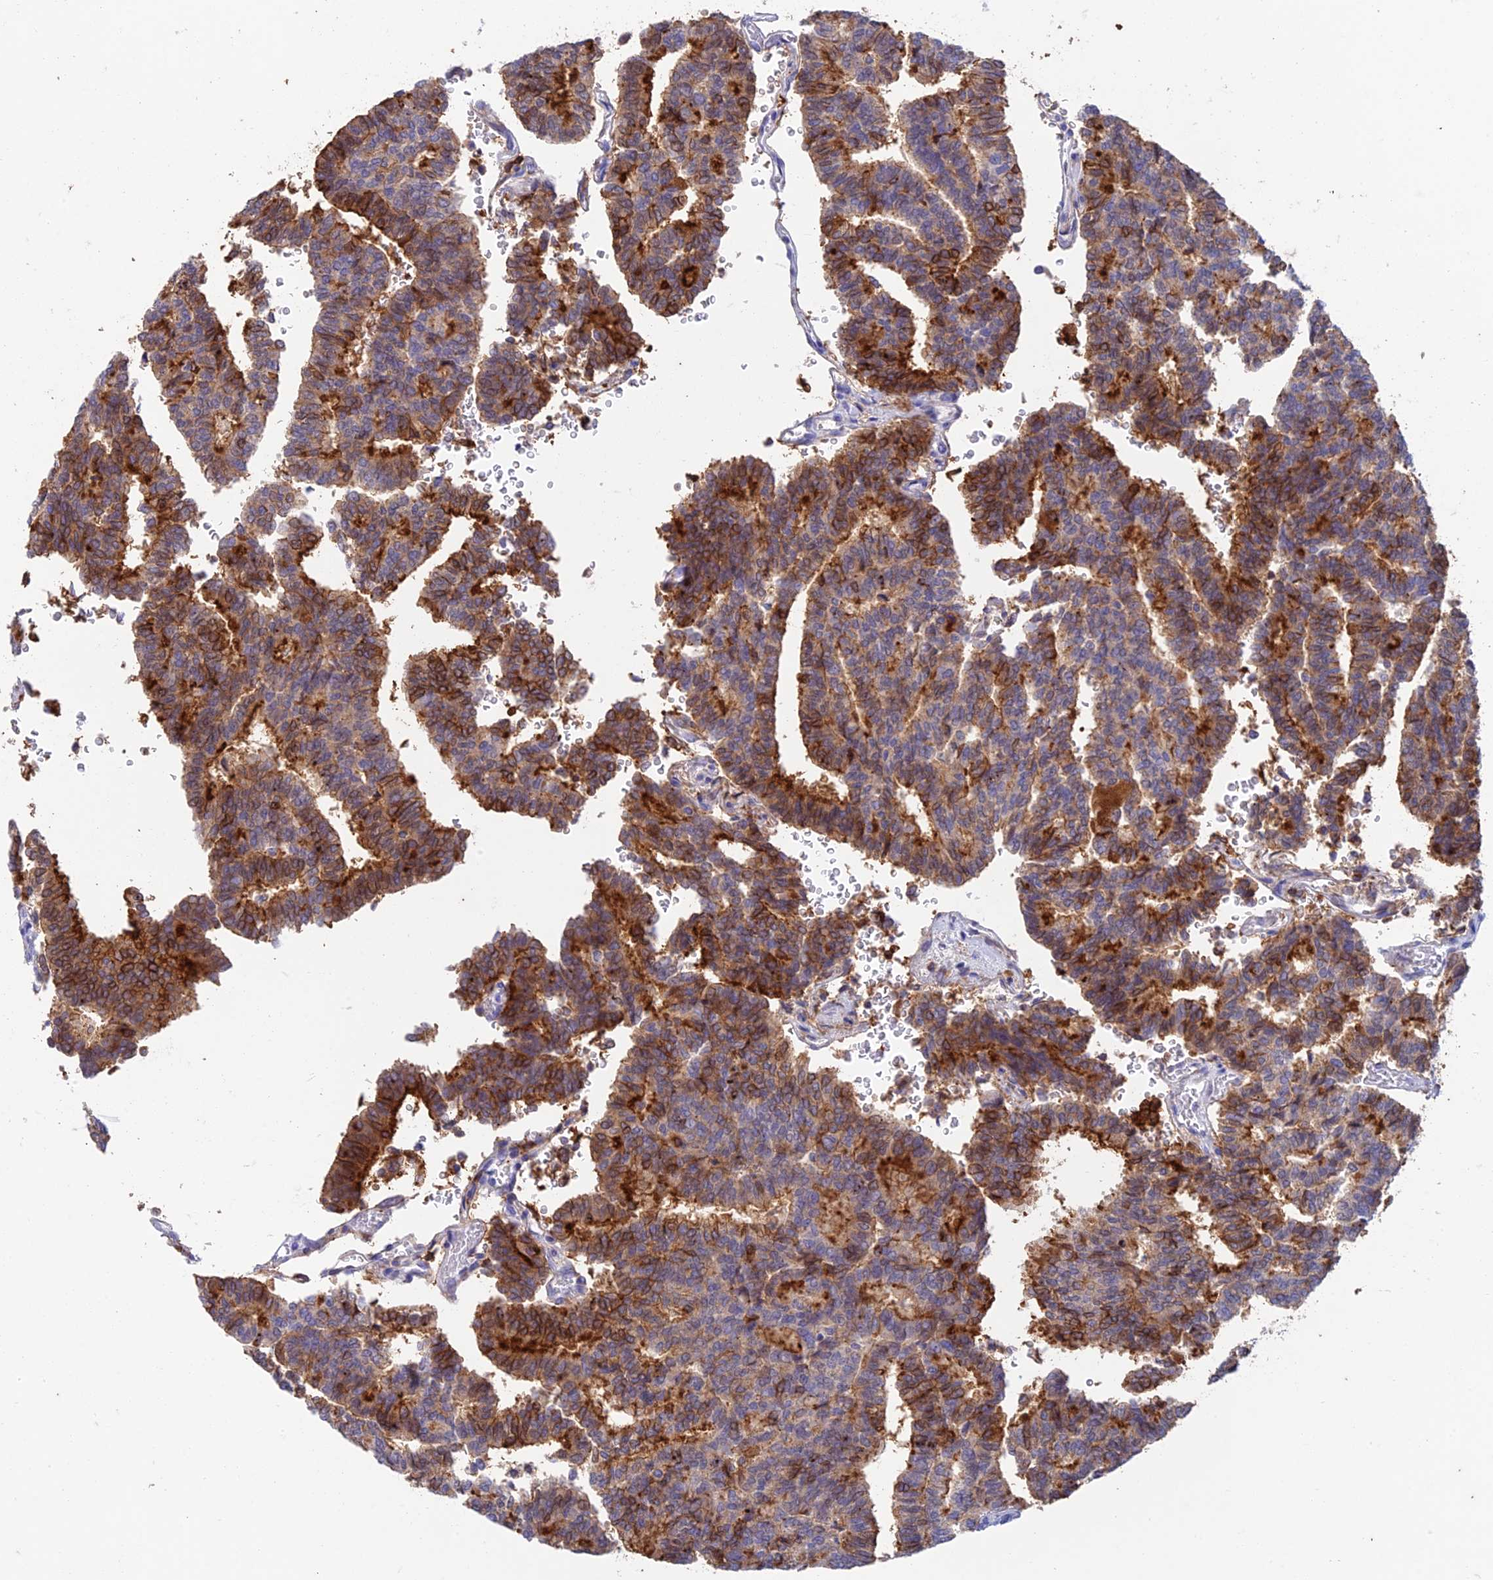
{"staining": {"intensity": "strong", "quantity": "25%-75%", "location": "cytoplasmic/membranous"}, "tissue": "thyroid cancer", "cell_type": "Tumor cells", "image_type": "cancer", "snomed": [{"axis": "morphology", "description": "Papillary adenocarcinoma, NOS"}, {"axis": "topography", "description": "Thyroid gland"}], "caption": "A histopathology image of human thyroid cancer (papillary adenocarcinoma) stained for a protein displays strong cytoplasmic/membranous brown staining in tumor cells. (DAB IHC, brown staining for protein, blue staining for nuclei).", "gene": "FGF7", "patient": {"sex": "female", "age": 35}}